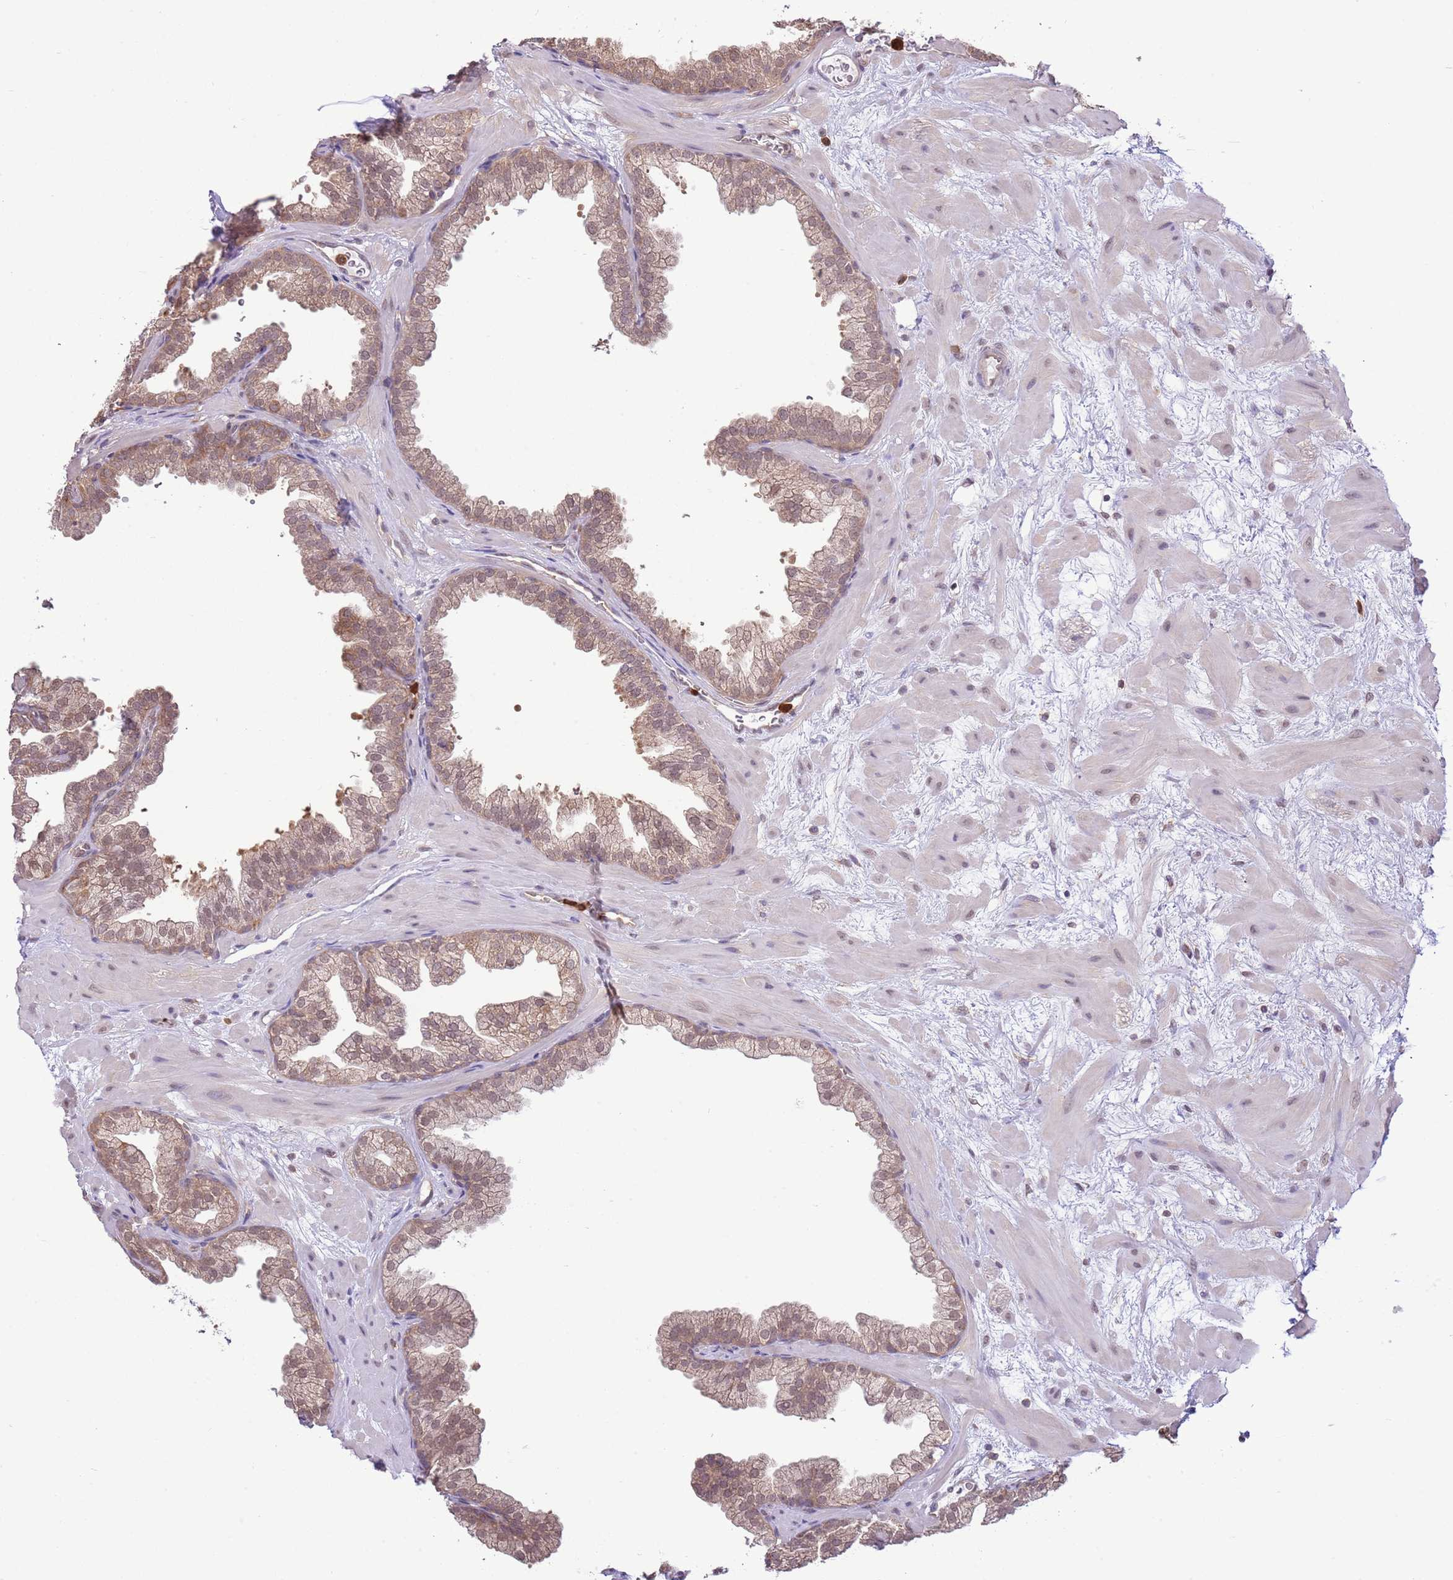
{"staining": {"intensity": "moderate", "quantity": ">75%", "location": "nuclear"}, "tissue": "prostate", "cell_type": "Glandular cells", "image_type": "normal", "snomed": [{"axis": "morphology", "description": "Normal tissue, NOS"}, {"axis": "topography", "description": "Prostate"}], "caption": "Normal prostate demonstrates moderate nuclear expression in about >75% of glandular cells, visualized by immunohistochemistry.", "gene": "AMIGO1", "patient": {"sex": "male", "age": 37}}